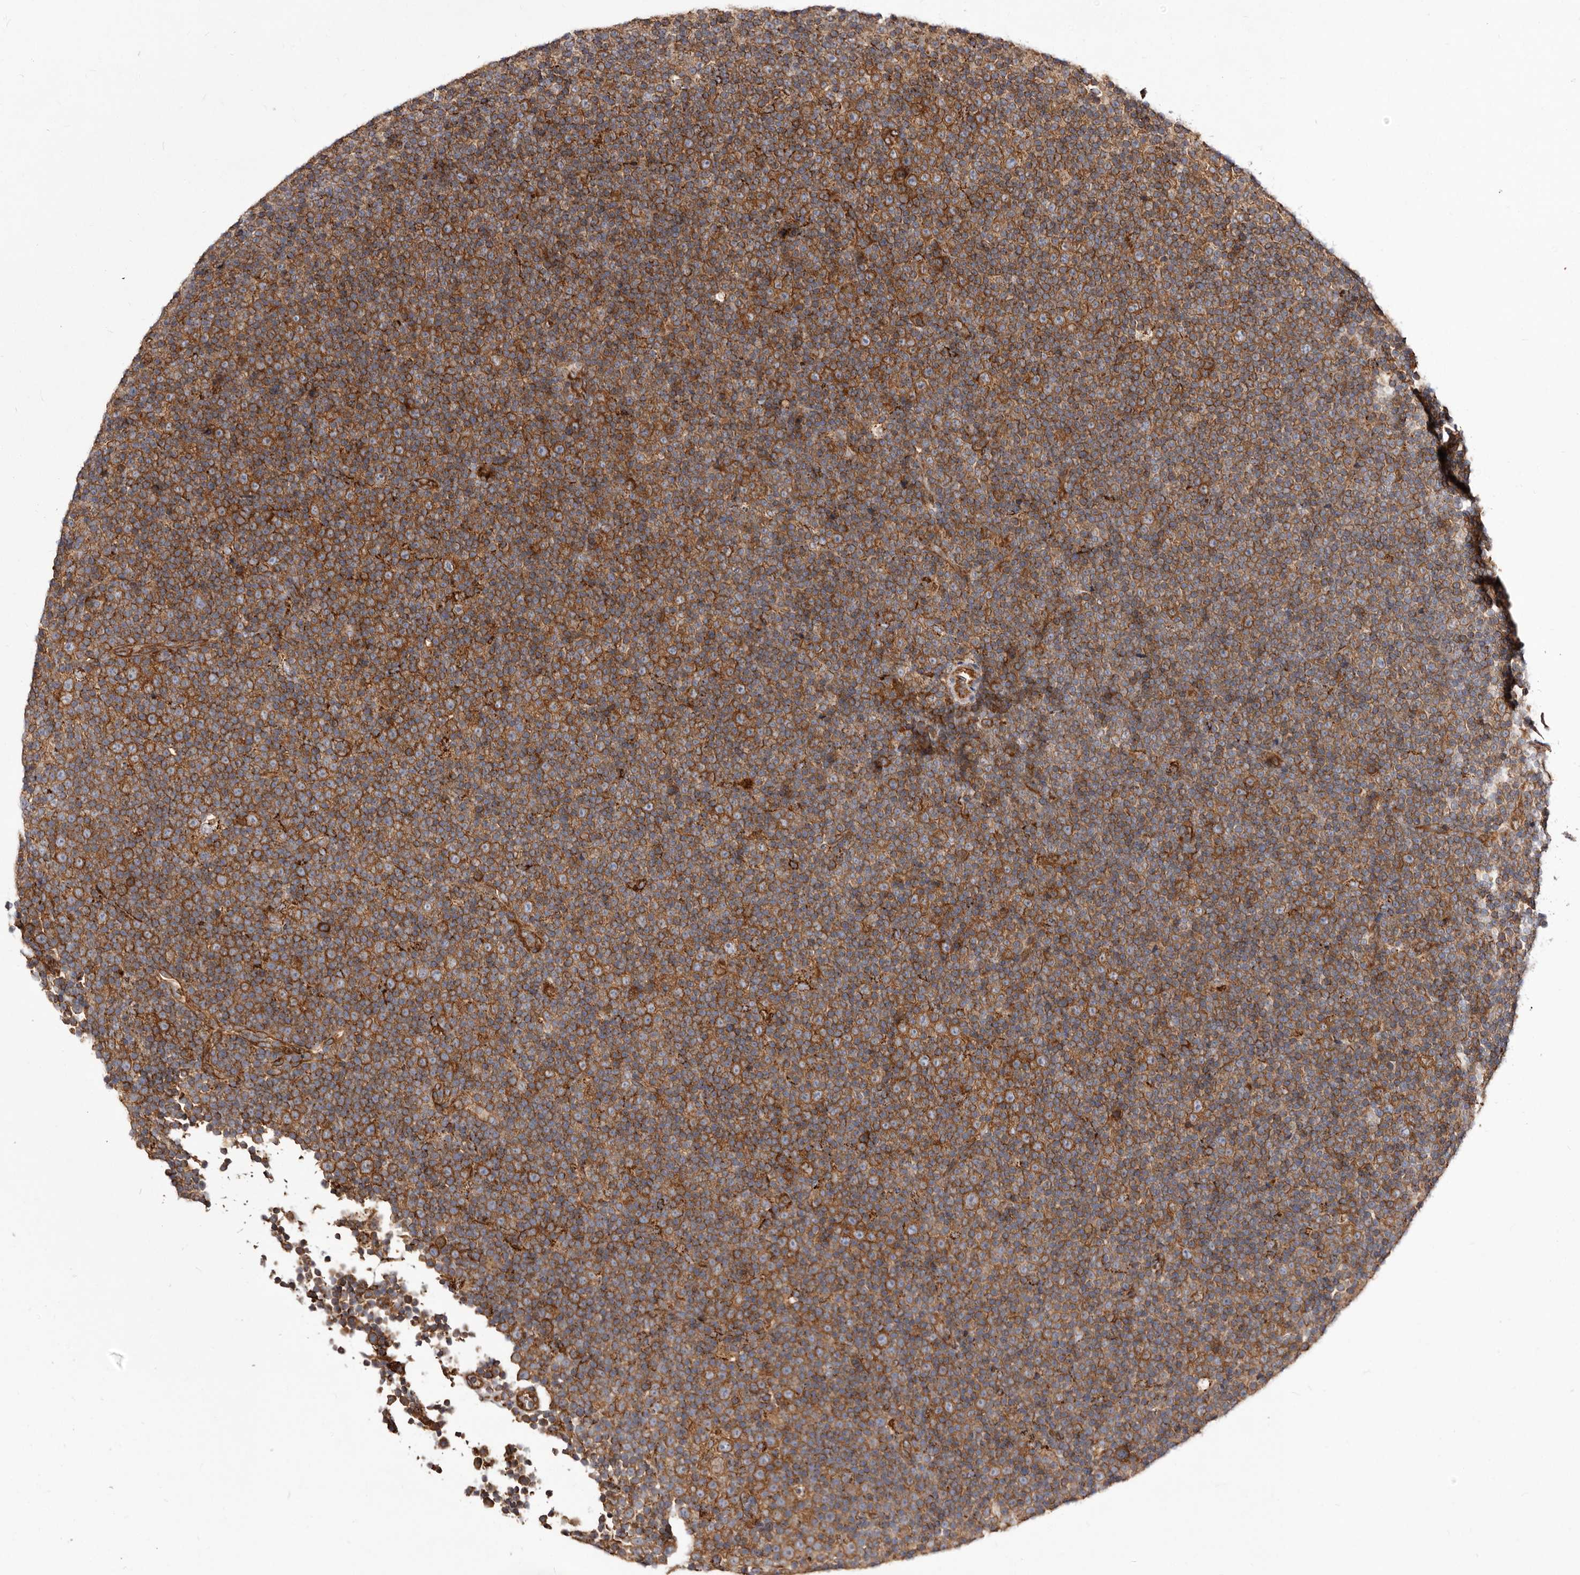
{"staining": {"intensity": "moderate", "quantity": ">75%", "location": "cytoplasmic/membranous"}, "tissue": "lymphoma", "cell_type": "Tumor cells", "image_type": "cancer", "snomed": [{"axis": "morphology", "description": "Malignant lymphoma, non-Hodgkin's type, Low grade"}, {"axis": "topography", "description": "Lymph node"}], "caption": "Brown immunohistochemical staining in human lymphoma demonstrates moderate cytoplasmic/membranous staining in approximately >75% of tumor cells.", "gene": "LUZP1", "patient": {"sex": "female", "age": 67}}